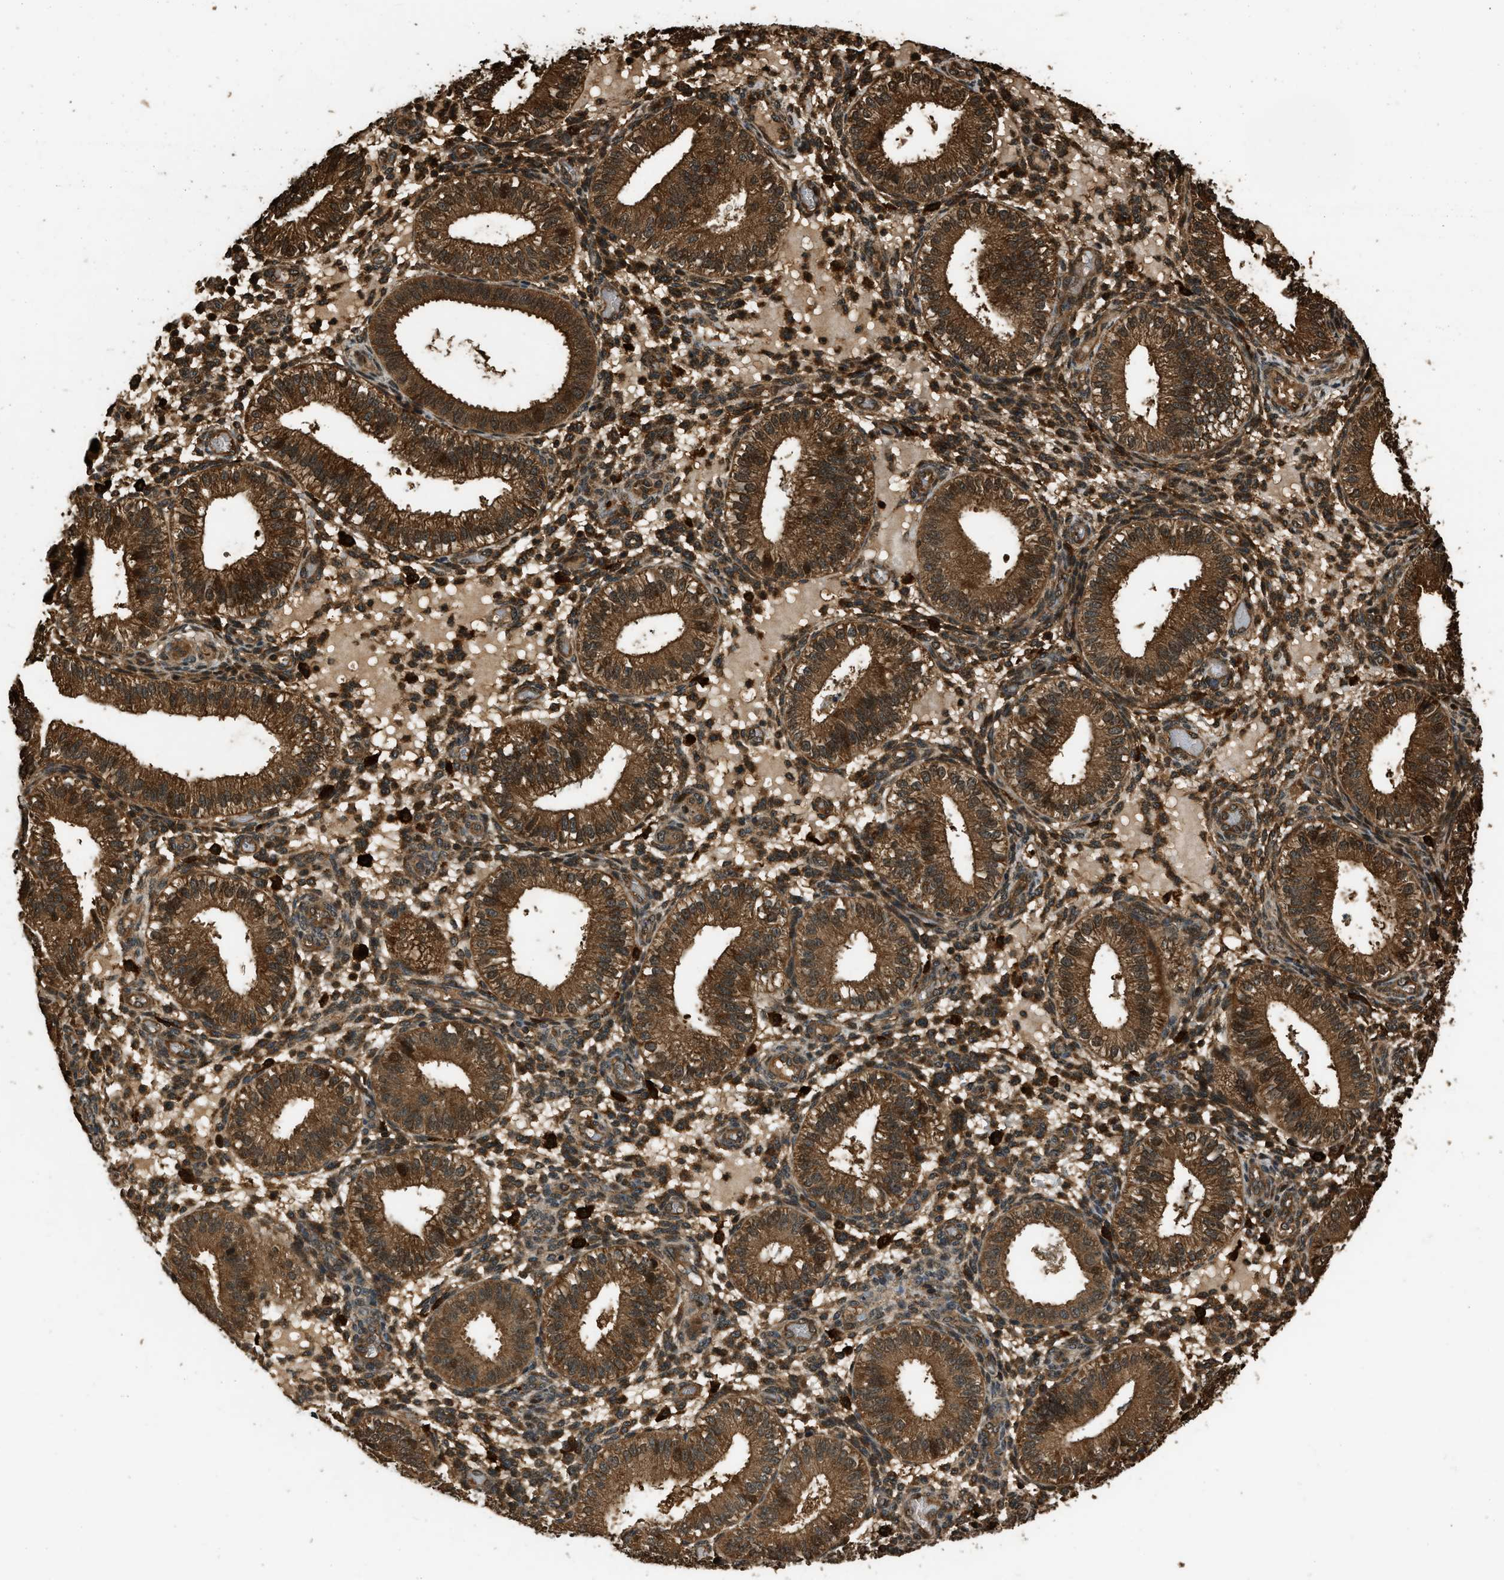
{"staining": {"intensity": "moderate", "quantity": ">75%", "location": "cytoplasmic/membranous,nuclear"}, "tissue": "endometrium", "cell_type": "Cells in endometrial stroma", "image_type": "normal", "snomed": [{"axis": "morphology", "description": "Normal tissue, NOS"}, {"axis": "topography", "description": "Endometrium"}], "caption": "DAB immunohistochemical staining of benign endometrium displays moderate cytoplasmic/membranous,nuclear protein staining in approximately >75% of cells in endometrial stroma. (Brightfield microscopy of DAB IHC at high magnification).", "gene": "RAP2A", "patient": {"sex": "female", "age": 39}}